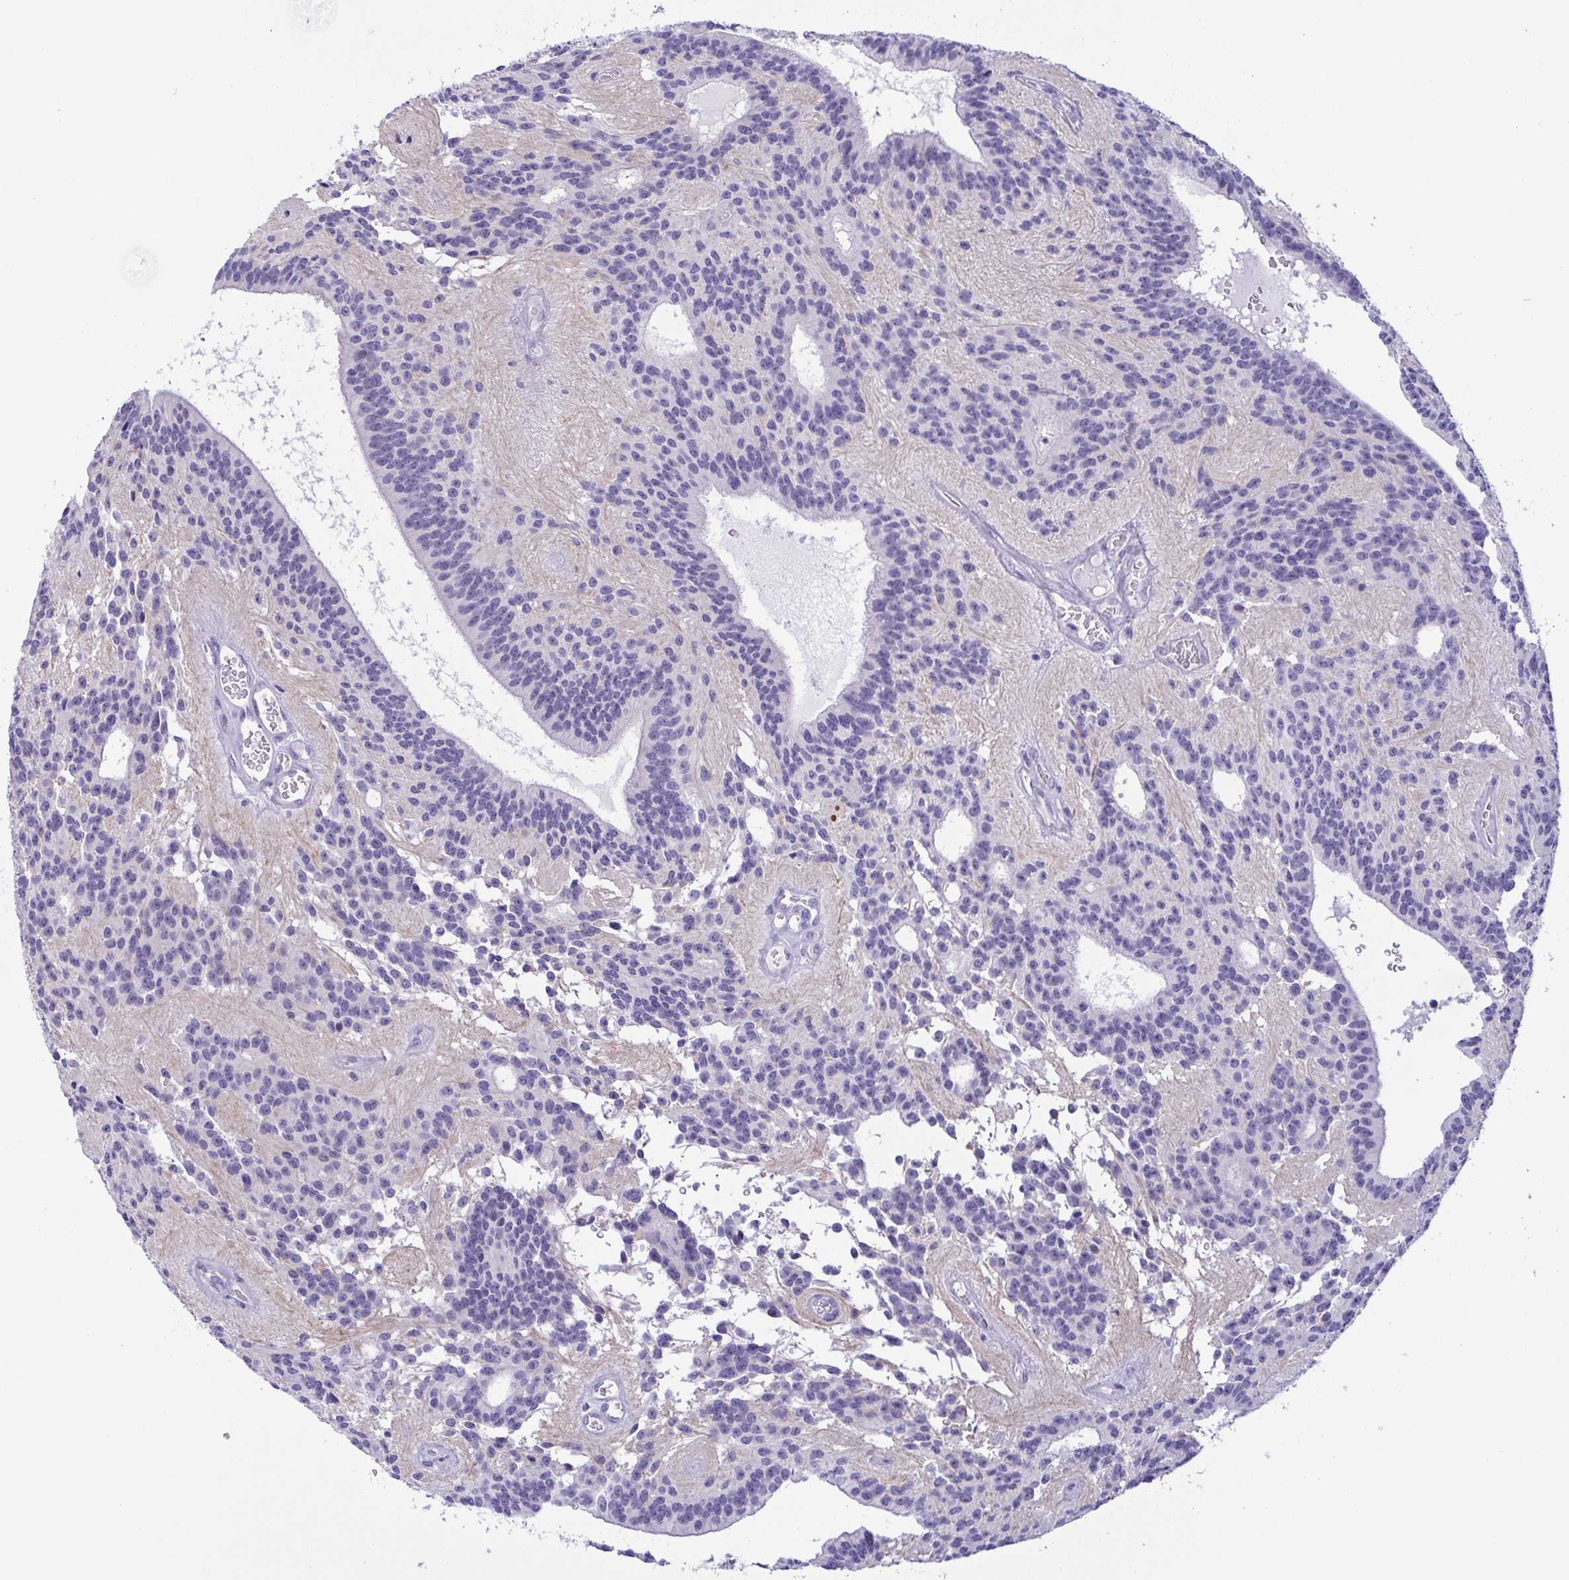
{"staining": {"intensity": "negative", "quantity": "none", "location": "none"}, "tissue": "glioma", "cell_type": "Tumor cells", "image_type": "cancer", "snomed": [{"axis": "morphology", "description": "Glioma, malignant, Low grade"}, {"axis": "topography", "description": "Brain"}], "caption": "Glioma stained for a protein using IHC reveals no expression tumor cells.", "gene": "MYL7", "patient": {"sex": "male", "age": 31}}